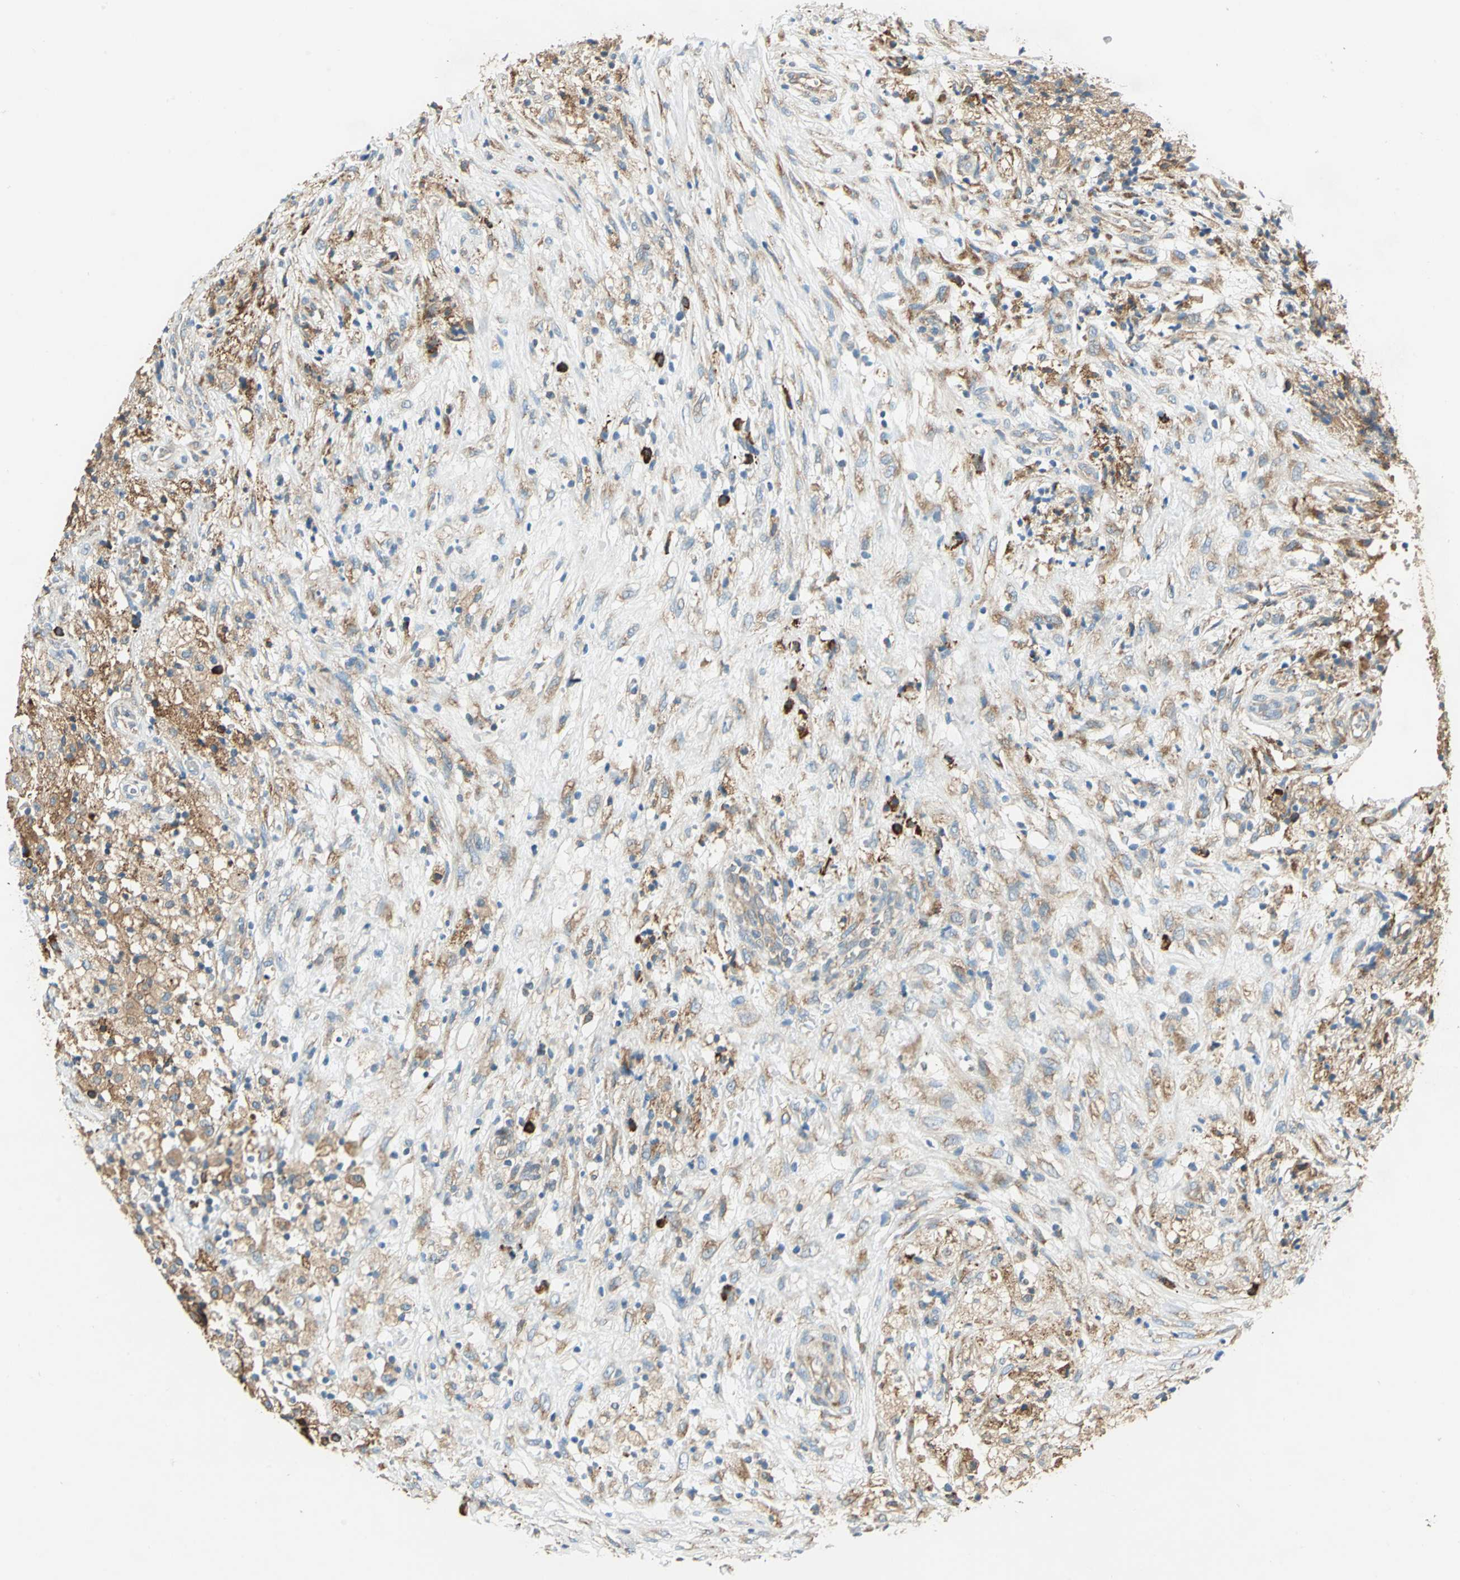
{"staining": {"intensity": "moderate", "quantity": ">75%", "location": "cytoplasmic/membranous"}, "tissue": "ovarian cancer", "cell_type": "Tumor cells", "image_type": "cancer", "snomed": [{"axis": "morphology", "description": "Carcinoma, endometroid"}, {"axis": "topography", "description": "Ovary"}], "caption": "Protein expression analysis of human ovarian cancer (endometroid carcinoma) reveals moderate cytoplasmic/membranous expression in approximately >75% of tumor cells. (DAB = brown stain, brightfield microscopy at high magnification).", "gene": "PDIA4", "patient": {"sex": "female", "age": 42}}